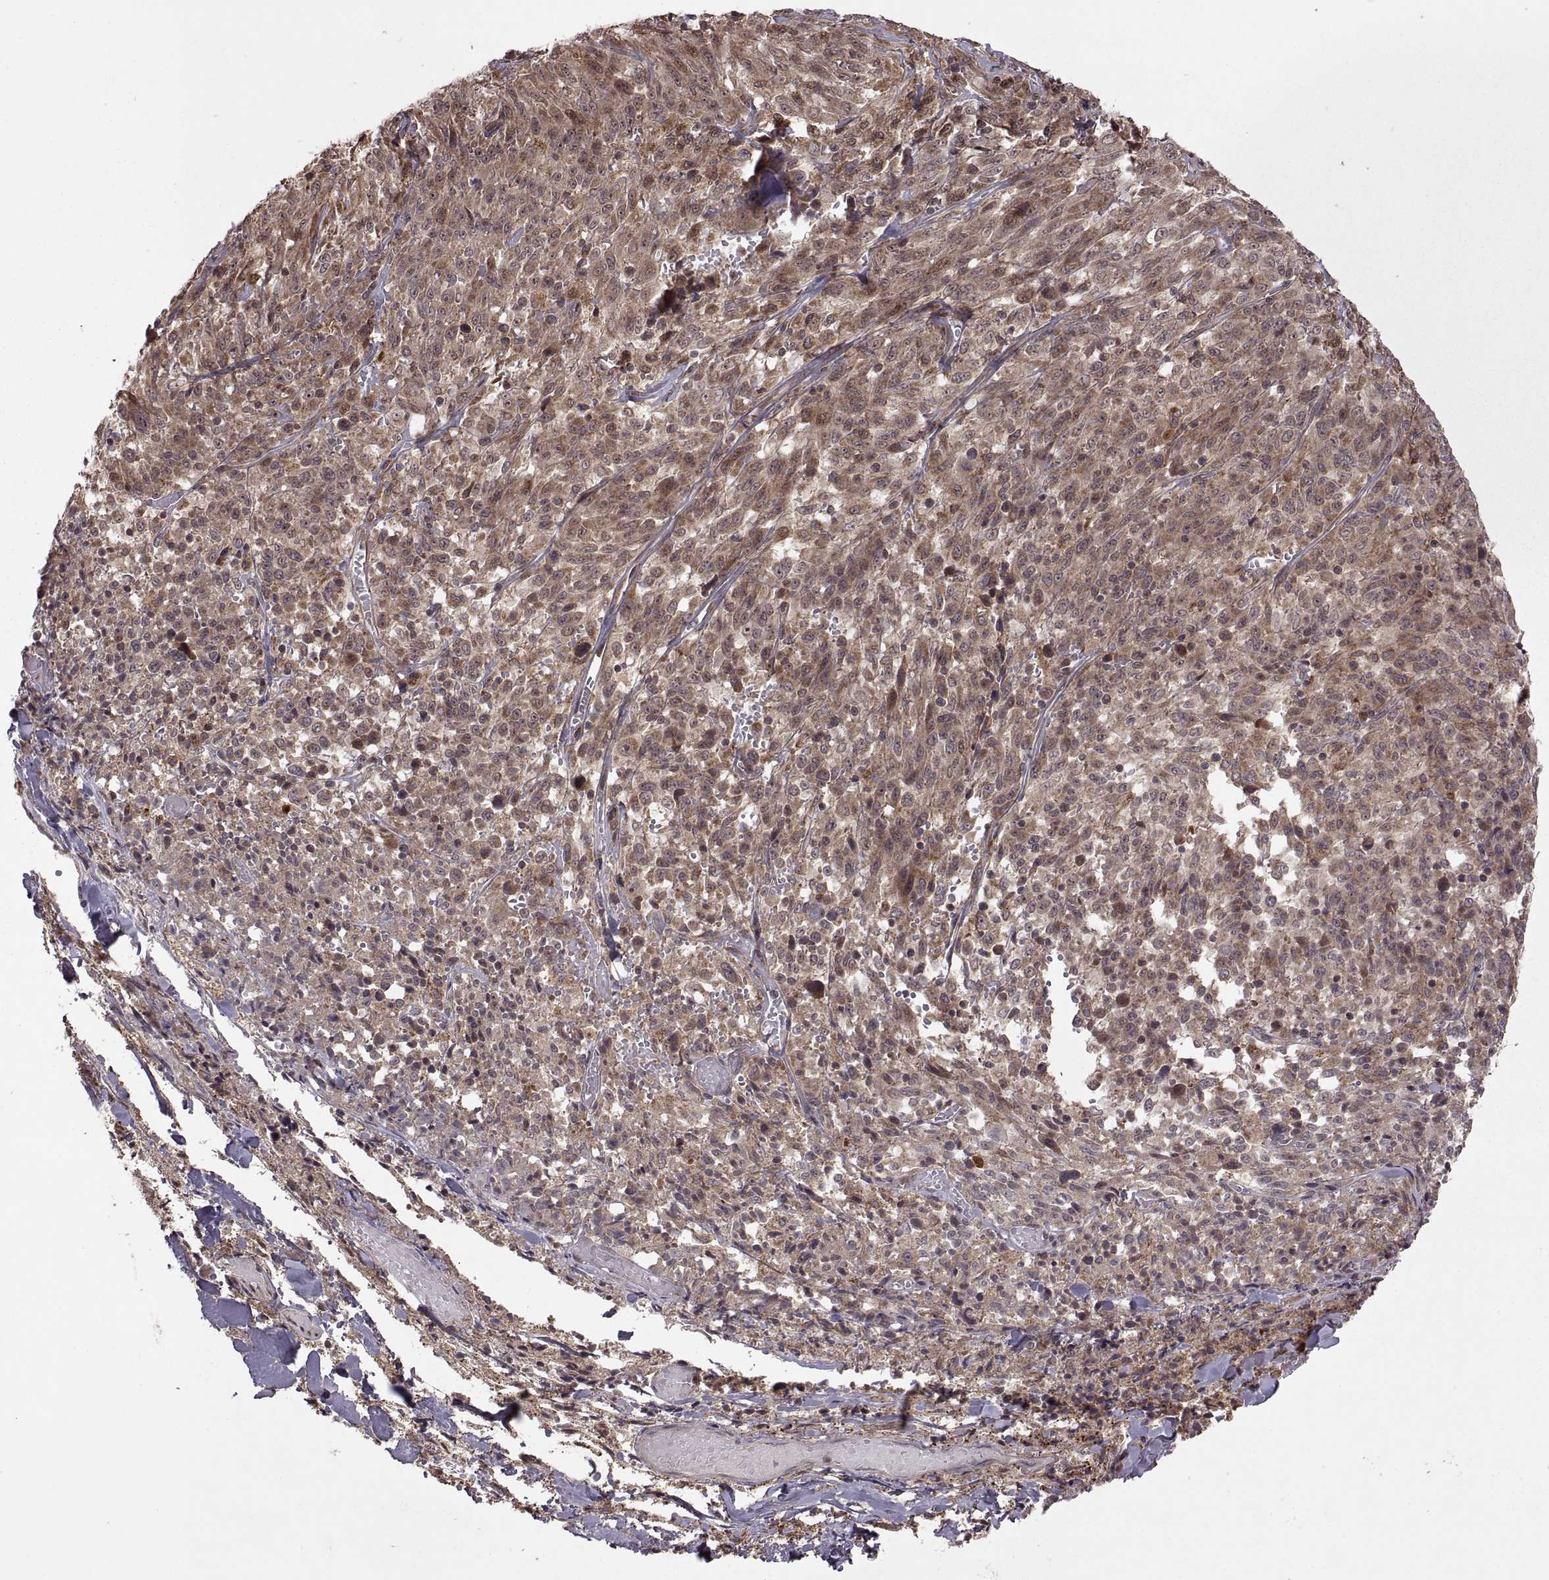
{"staining": {"intensity": "weak", "quantity": ">75%", "location": "cytoplasmic/membranous,nuclear"}, "tissue": "melanoma", "cell_type": "Tumor cells", "image_type": "cancer", "snomed": [{"axis": "morphology", "description": "Malignant melanoma, NOS"}, {"axis": "topography", "description": "Skin"}], "caption": "DAB immunohistochemical staining of melanoma shows weak cytoplasmic/membranous and nuclear protein positivity in approximately >75% of tumor cells. (DAB (3,3'-diaminobenzidine) IHC, brown staining for protein, blue staining for nuclei).", "gene": "PTOV1", "patient": {"sex": "female", "age": 91}}